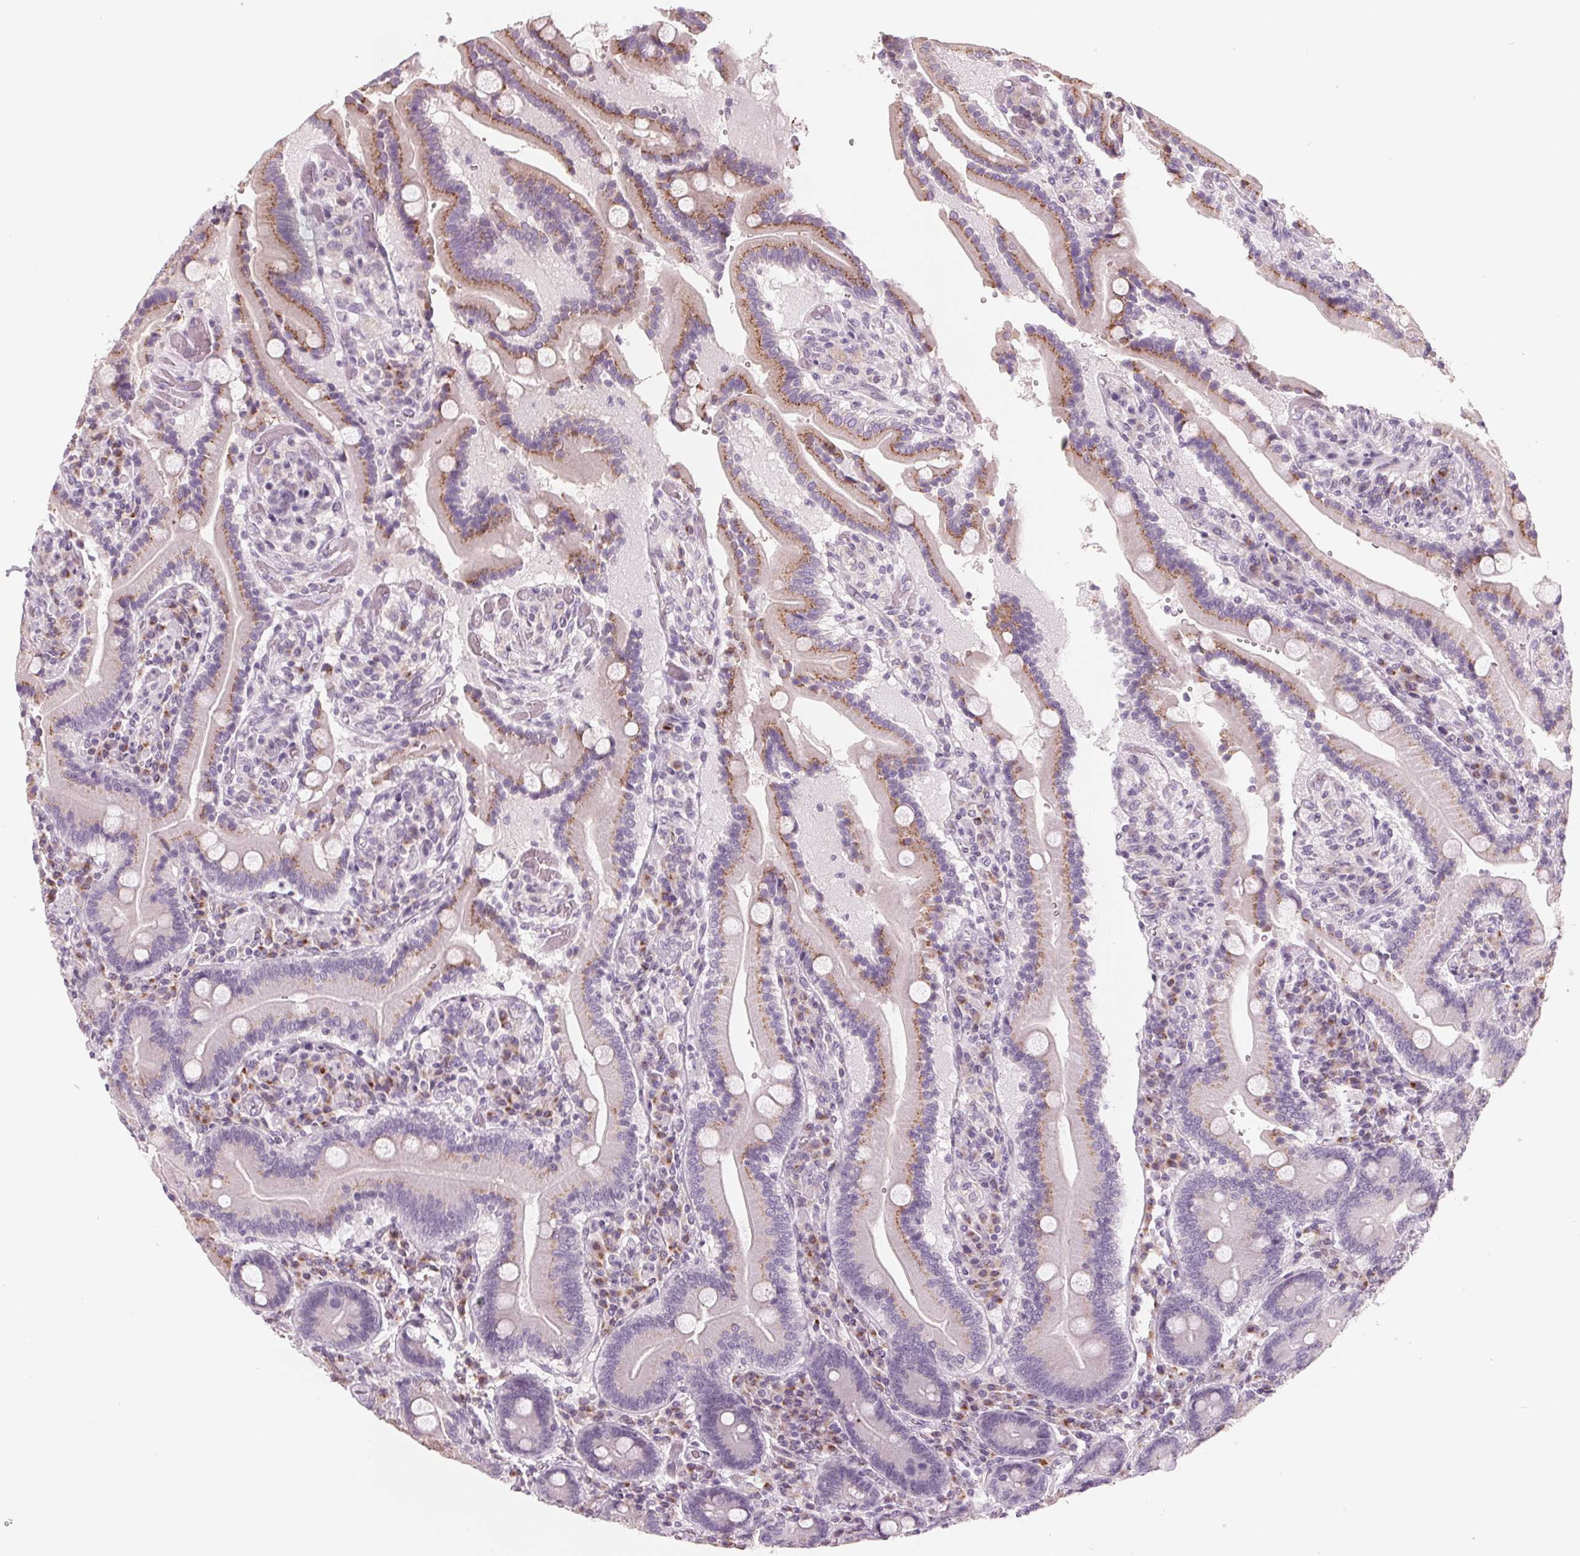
{"staining": {"intensity": "moderate", "quantity": "<25%", "location": "cytoplasmic/membranous"}, "tissue": "duodenum", "cell_type": "Glandular cells", "image_type": "normal", "snomed": [{"axis": "morphology", "description": "Normal tissue, NOS"}, {"axis": "topography", "description": "Duodenum"}], "caption": "DAB (3,3'-diaminobenzidine) immunohistochemical staining of normal human duodenum reveals moderate cytoplasmic/membranous protein staining in approximately <25% of glandular cells. Immunohistochemistry (ihc) stains the protein in brown and the nuclei are stained blue.", "gene": "IL9R", "patient": {"sex": "female", "age": 62}}